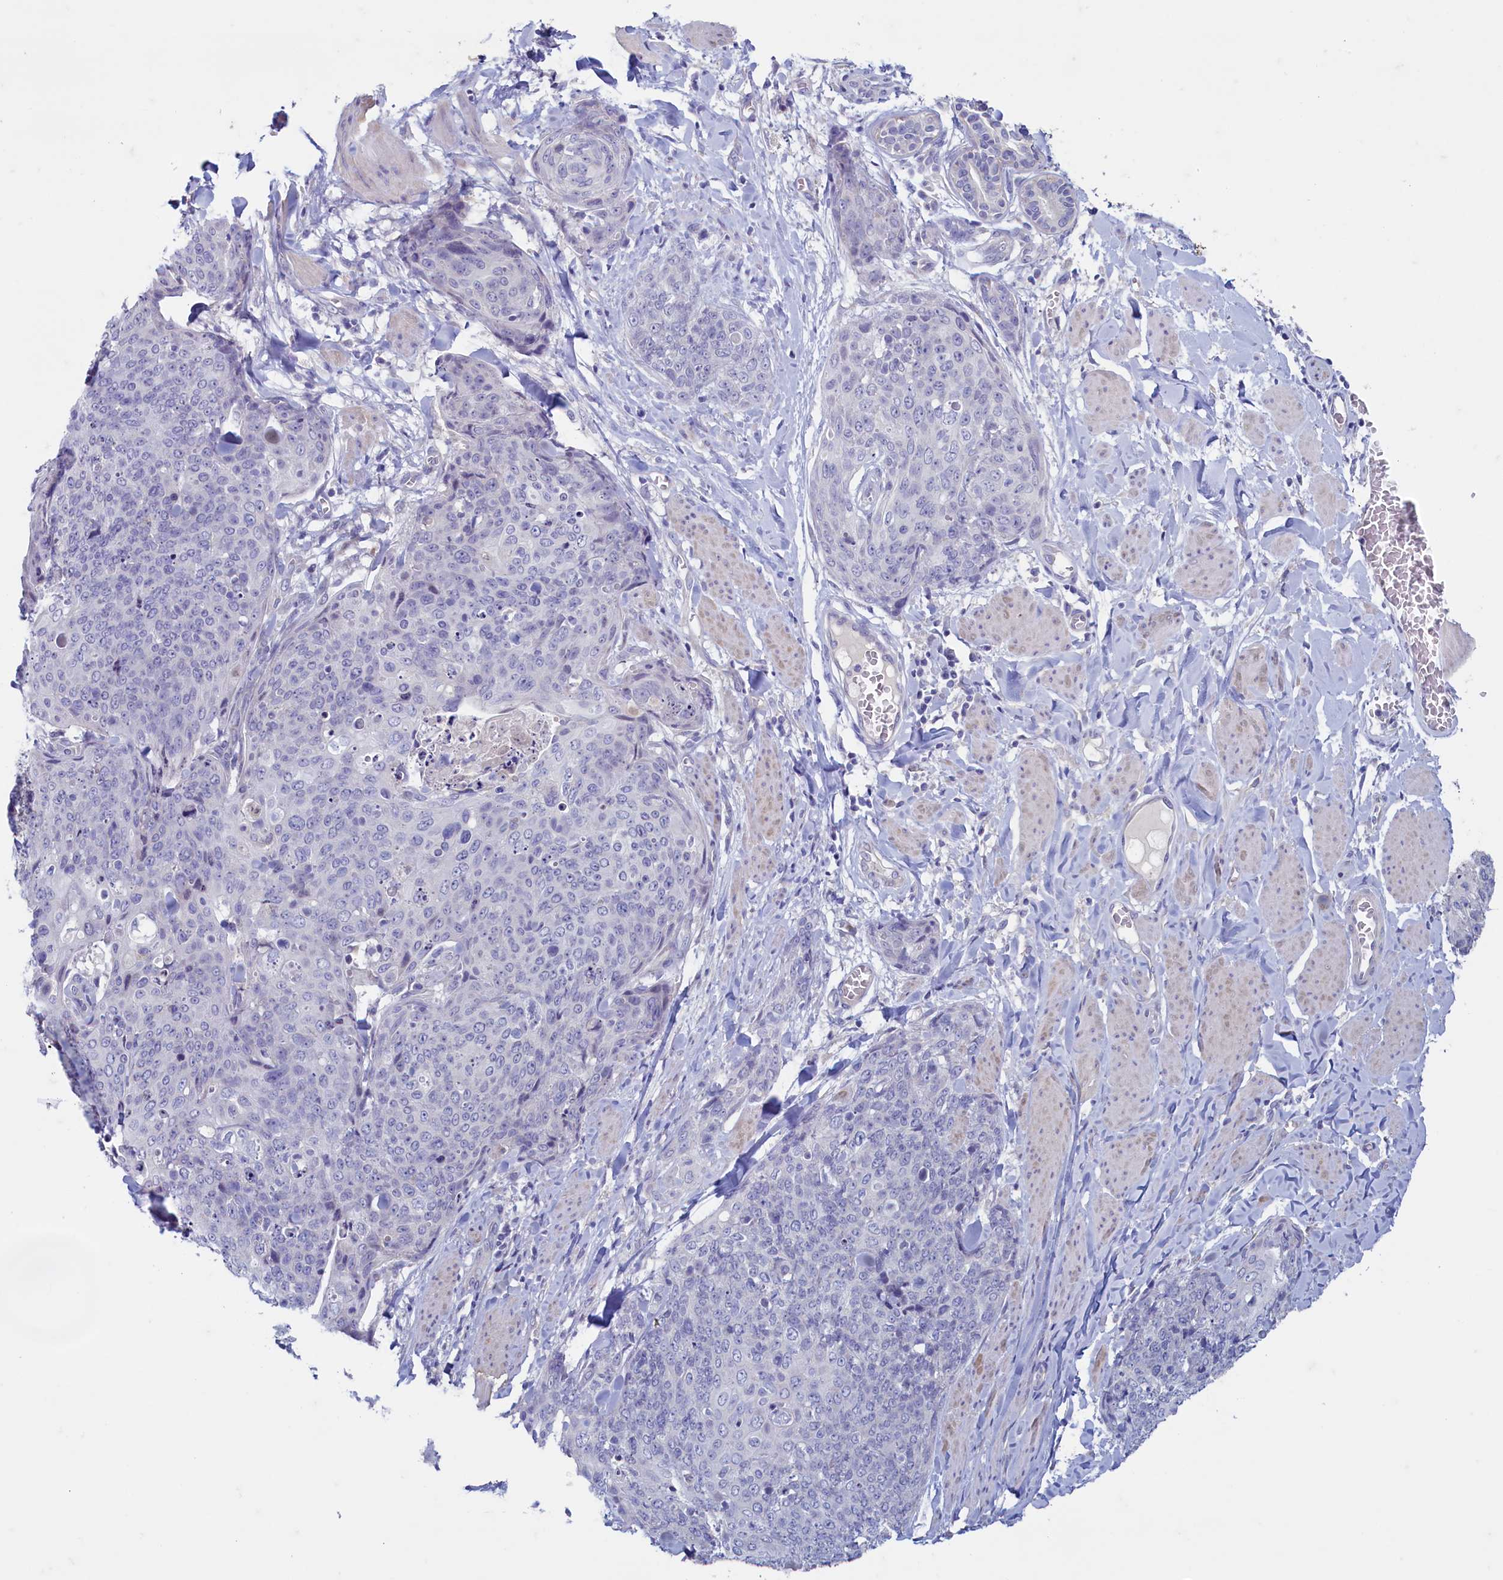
{"staining": {"intensity": "negative", "quantity": "none", "location": "none"}, "tissue": "skin cancer", "cell_type": "Tumor cells", "image_type": "cancer", "snomed": [{"axis": "morphology", "description": "Squamous cell carcinoma, NOS"}, {"axis": "topography", "description": "Skin"}, {"axis": "topography", "description": "Vulva"}], "caption": "The photomicrograph shows no staining of tumor cells in skin cancer (squamous cell carcinoma).", "gene": "MAP1LC3A", "patient": {"sex": "female", "age": 85}}